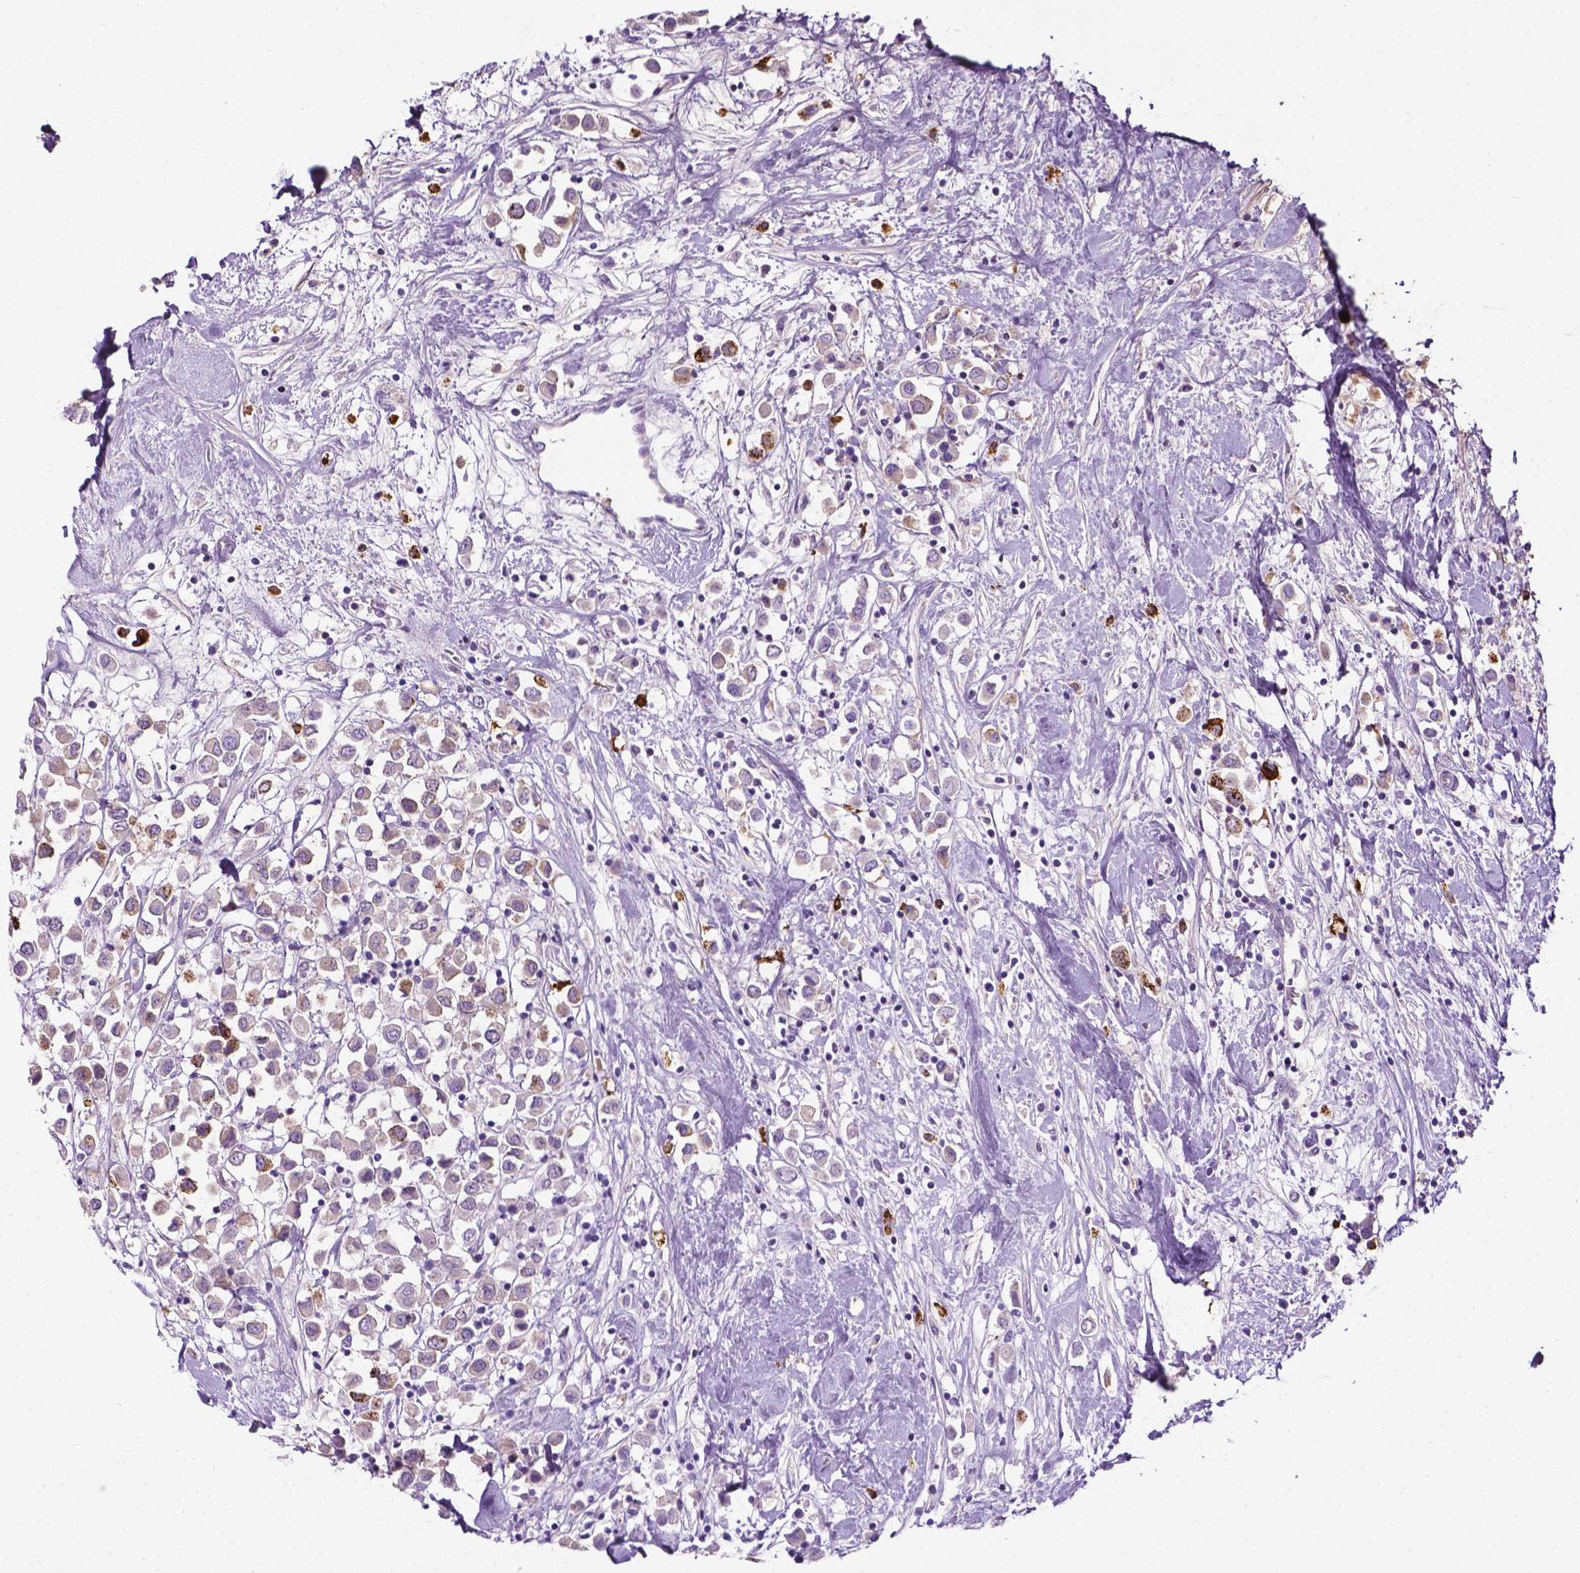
{"staining": {"intensity": "weak", "quantity": "25%-75%", "location": "cytoplasmic/membranous"}, "tissue": "breast cancer", "cell_type": "Tumor cells", "image_type": "cancer", "snomed": [{"axis": "morphology", "description": "Duct carcinoma"}, {"axis": "topography", "description": "Breast"}], "caption": "The micrograph exhibits immunohistochemical staining of invasive ductal carcinoma (breast). There is weak cytoplasmic/membranous expression is appreciated in approximately 25%-75% of tumor cells.", "gene": "SPECC1L", "patient": {"sex": "female", "age": 61}}